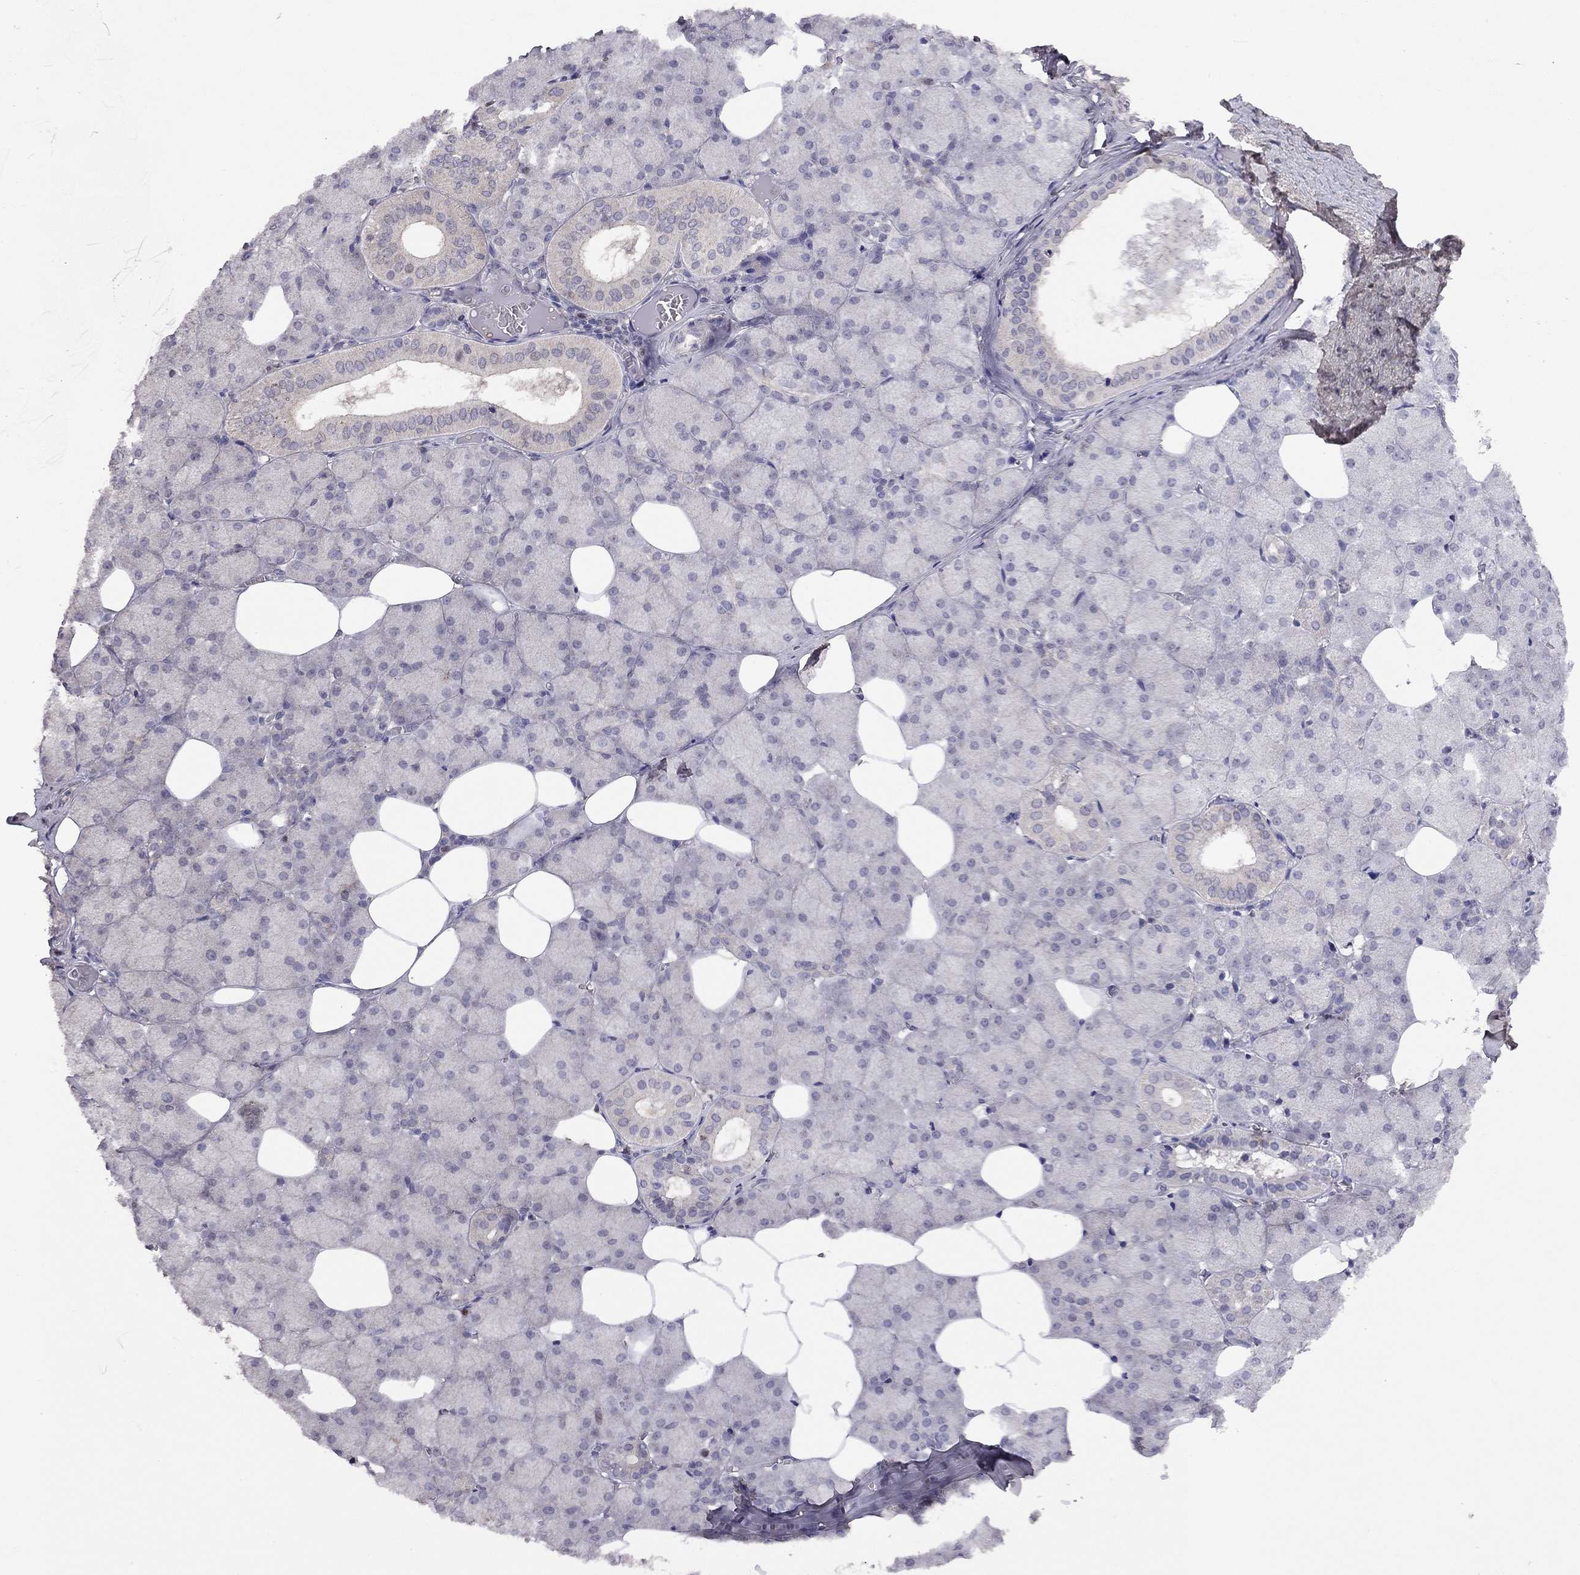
{"staining": {"intensity": "negative", "quantity": "none", "location": "none"}, "tissue": "salivary gland", "cell_type": "Glandular cells", "image_type": "normal", "snomed": [{"axis": "morphology", "description": "Normal tissue, NOS"}, {"axis": "topography", "description": "Salivary gland"}, {"axis": "topography", "description": "Peripheral nerve tissue"}], "caption": "This is a photomicrograph of immunohistochemistry (IHC) staining of benign salivary gland, which shows no positivity in glandular cells. (DAB (3,3'-diaminobenzidine) immunohistochemistry (IHC) visualized using brightfield microscopy, high magnification).", "gene": "ESR2", "patient": {"sex": "male", "age": 38}}